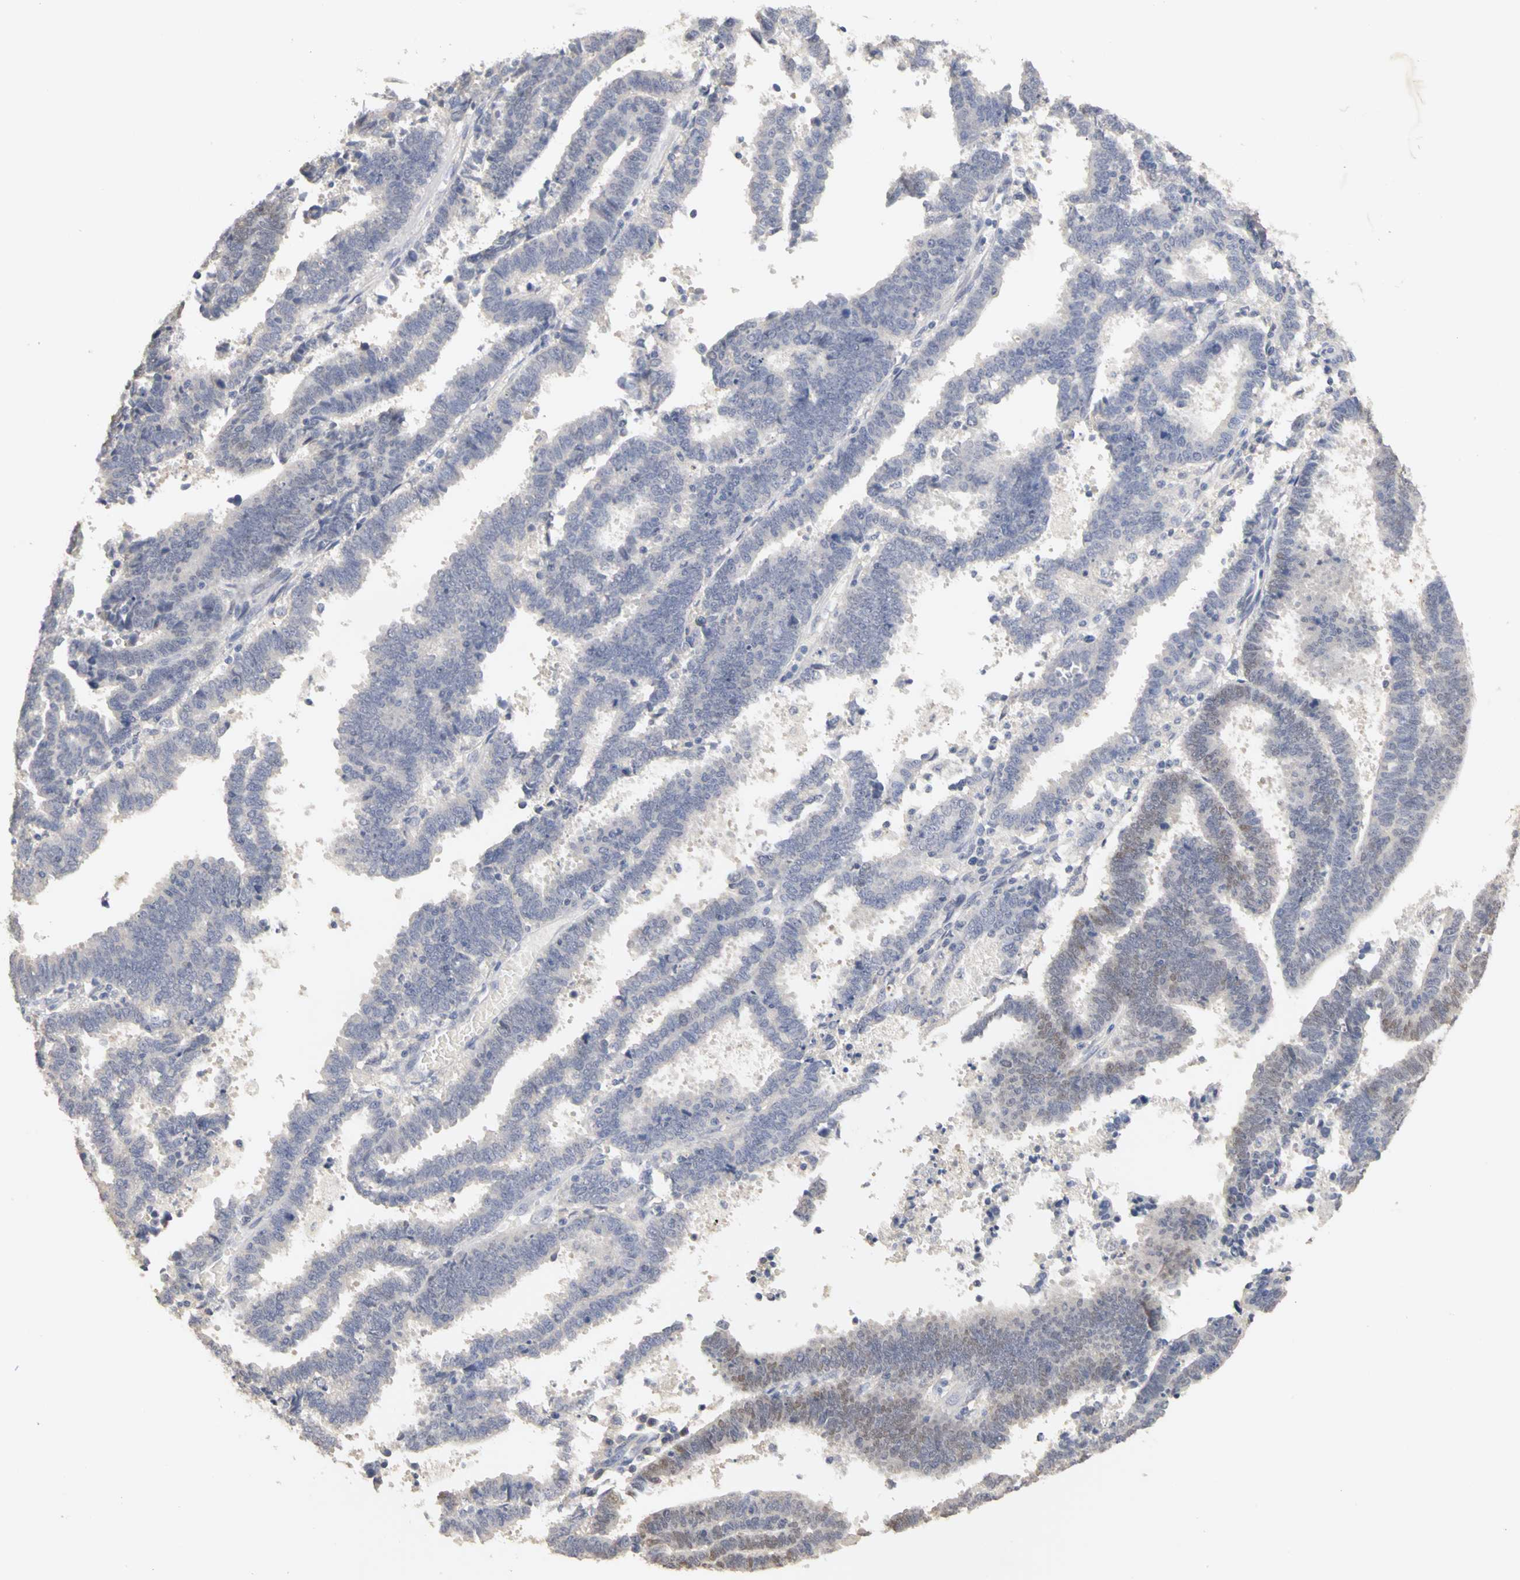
{"staining": {"intensity": "weak", "quantity": "<25%", "location": "nuclear"}, "tissue": "endometrial cancer", "cell_type": "Tumor cells", "image_type": "cancer", "snomed": [{"axis": "morphology", "description": "Adenocarcinoma, NOS"}, {"axis": "topography", "description": "Uterus"}], "caption": "Immunohistochemistry (IHC) of human endometrial cancer demonstrates no expression in tumor cells. The staining is performed using DAB brown chromogen with nuclei counter-stained in using hematoxylin.", "gene": "PGR", "patient": {"sex": "female", "age": 83}}